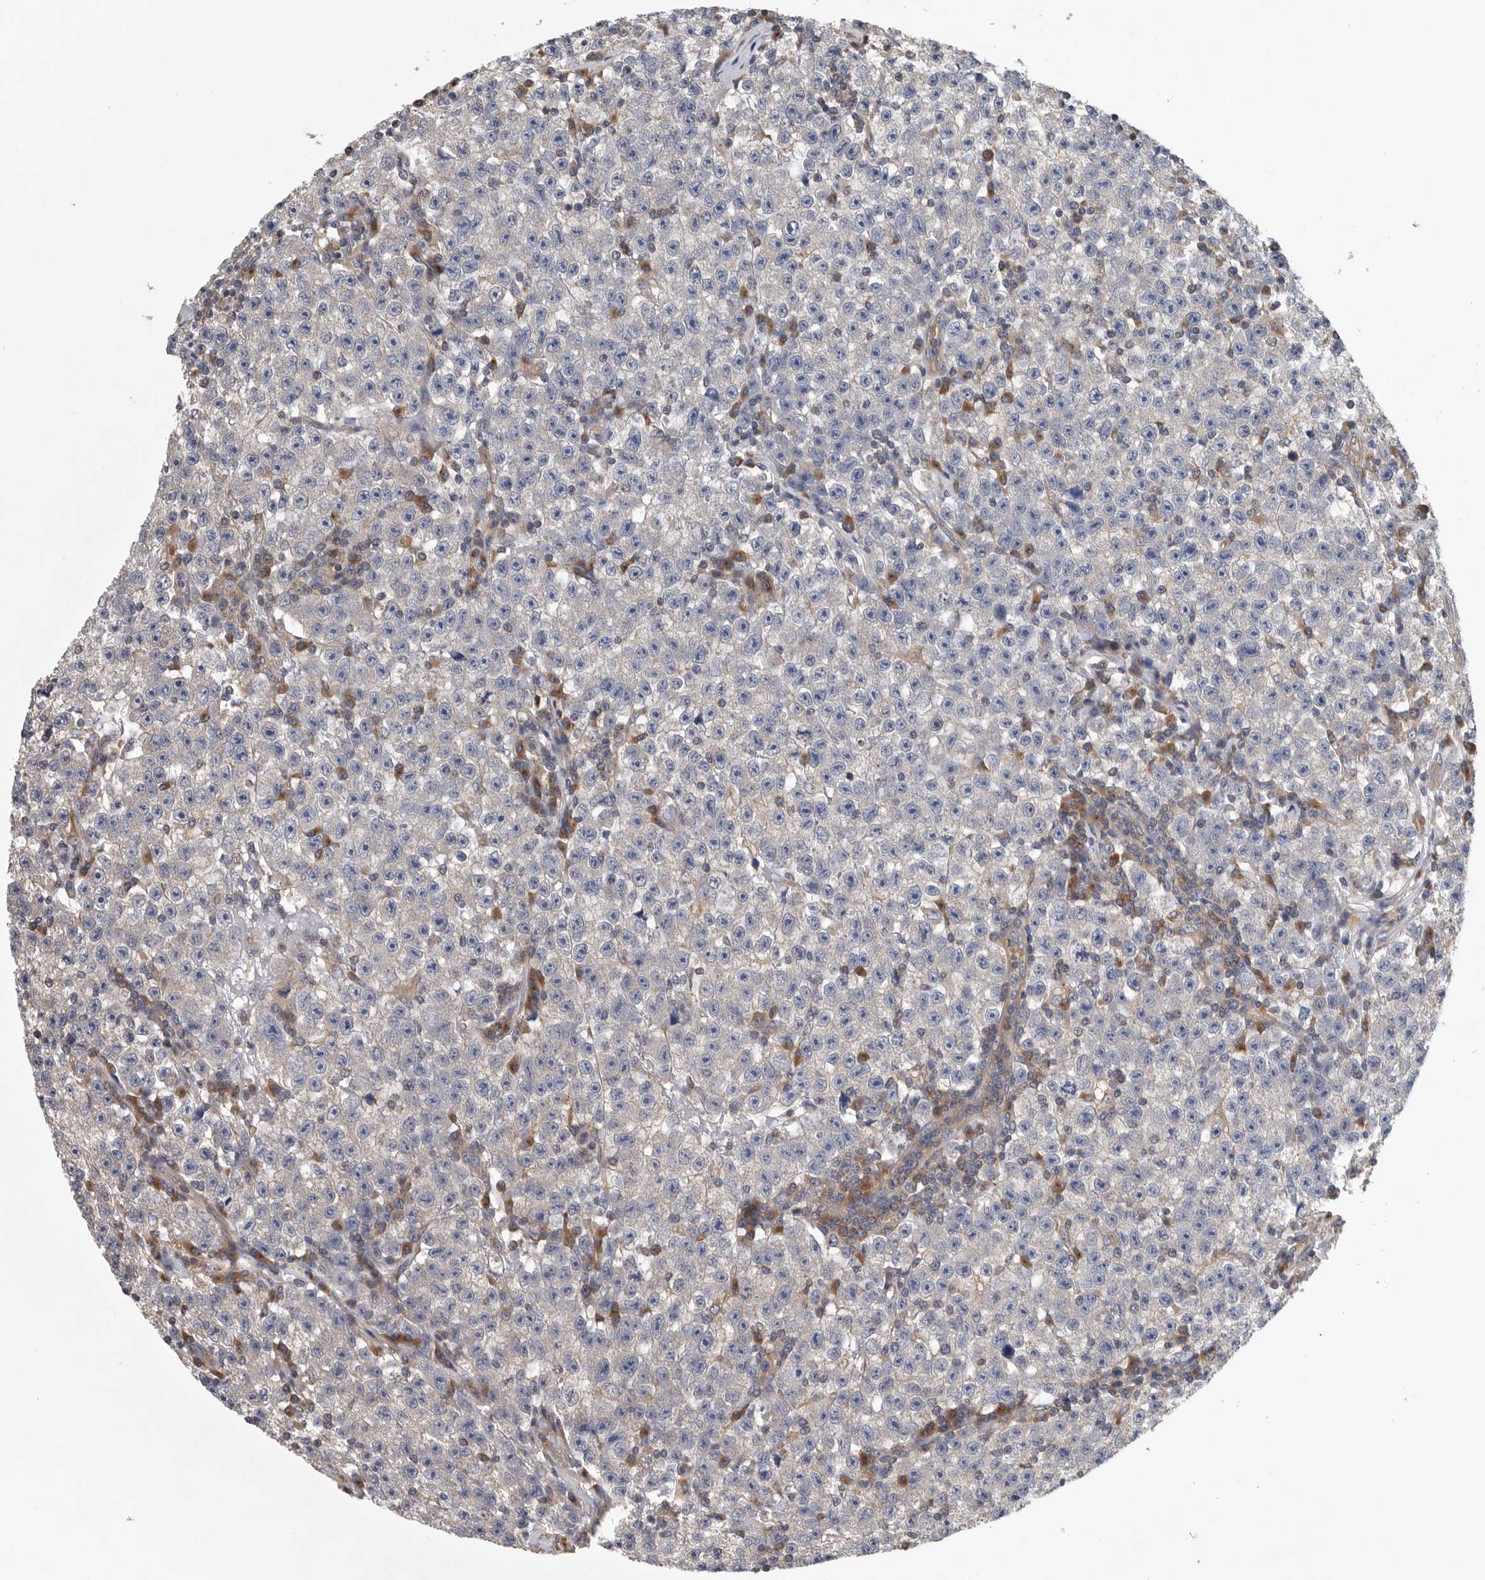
{"staining": {"intensity": "negative", "quantity": "none", "location": "none"}, "tissue": "testis cancer", "cell_type": "Tumor cells", "image_type": "cancer", "snomed": [{"axis": "morphology", "description": "Seminoma, NOS"}, {"axis": "topography", "description": "Testis"}], "caption": "Seminoma (testis) was stained to show a protein in brown. There is no significant positivity in tumor cells.", "gene": "OXR1", "patient": {"sex": "male", "age": 22}}